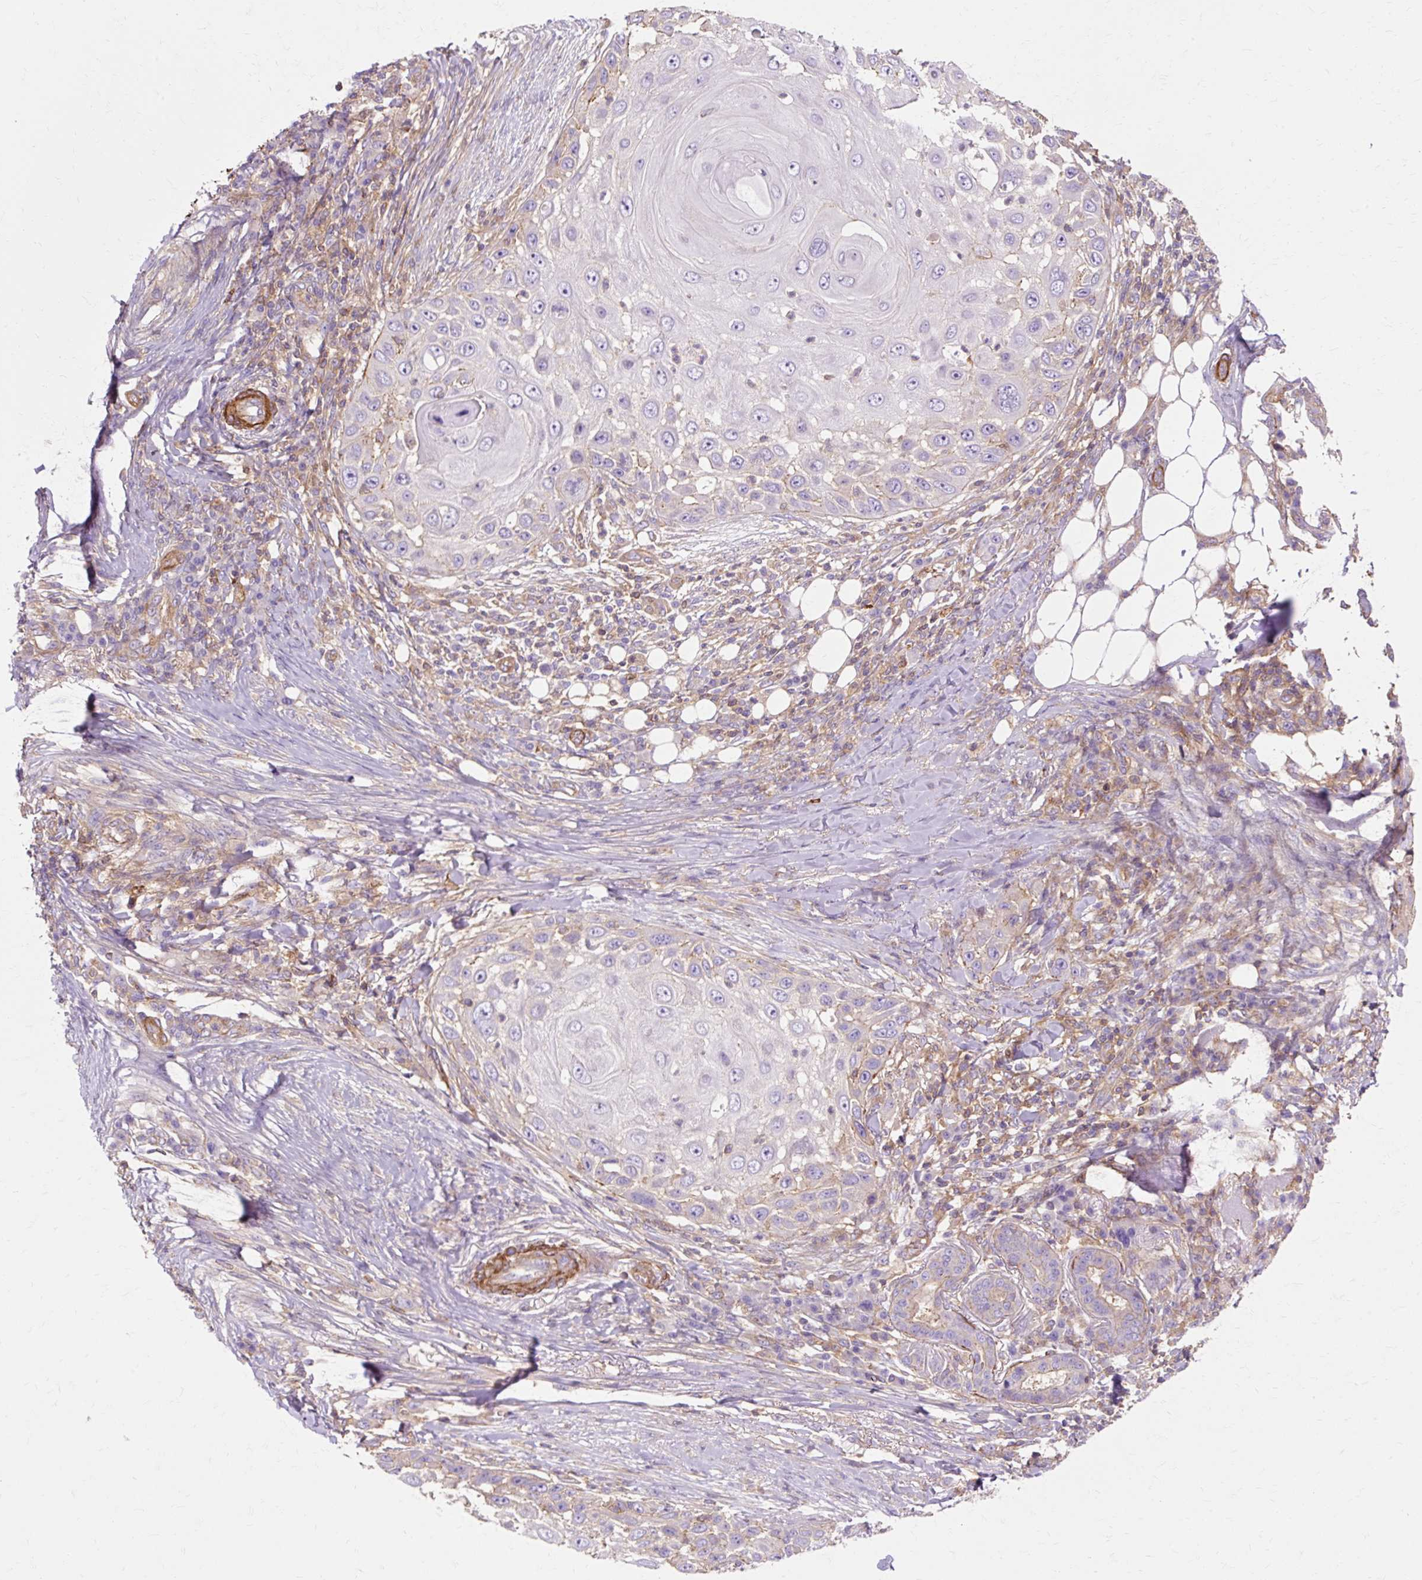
{"staining": {"intensity": "negative", "quantity": "none", "location": "none"}, "tissue": "skin cancer", "cell_type": "Tumor cells", "image_type": "cancer", "snomed": [{"axis": "morphology", "description": "Squamous cell carcinoma, NOS"}, {"axis": "topography", "description": "Skin"}], "caption": "IHC micrograph of human skin cancer stained for a protein (brown), which reveals no positivity in tumor cells.", "gene": "TBC1D2B", "patient": {"sex": "female", "age": 44}}